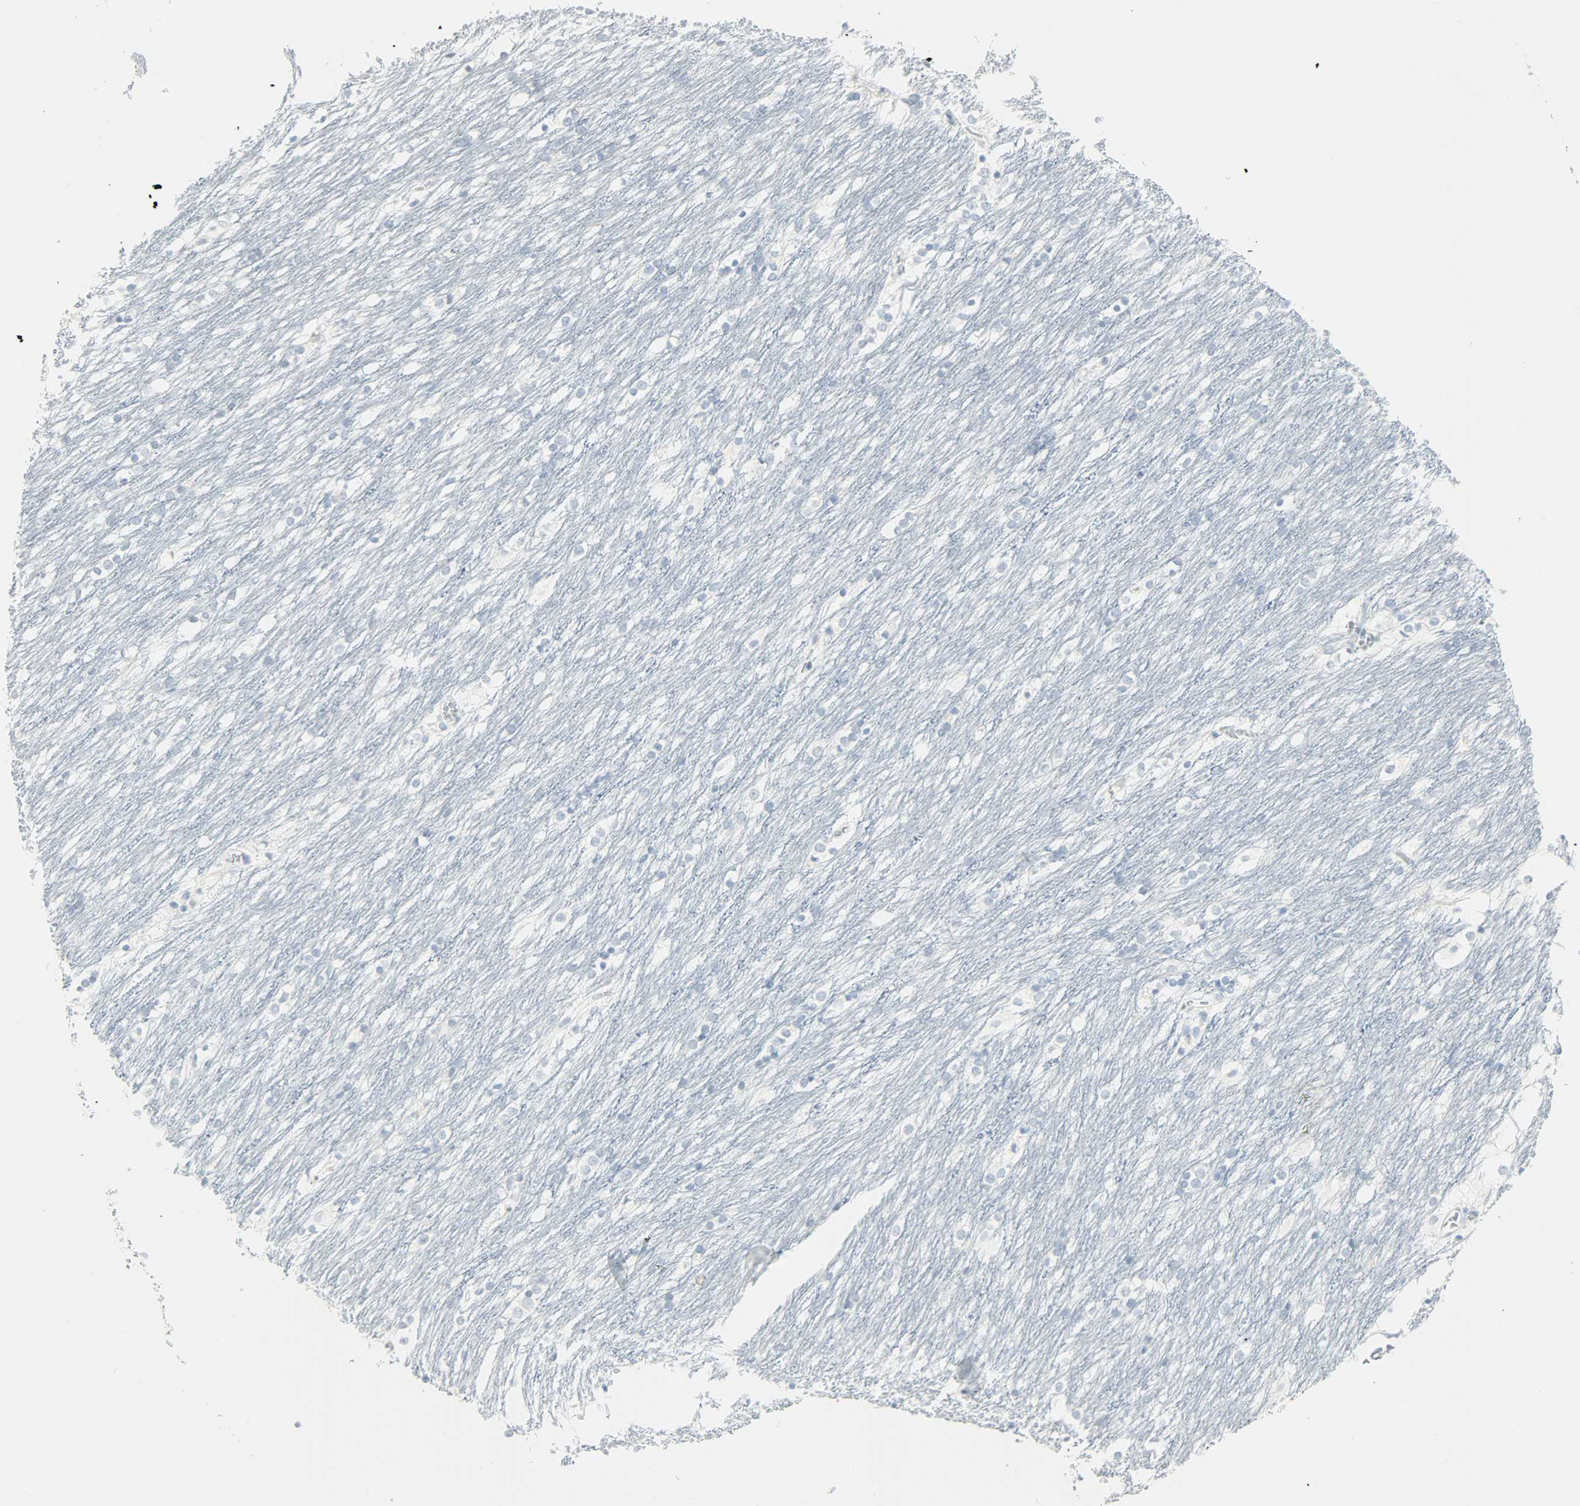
{"staining": {"intensity": "weak", "quantity": "<25%", "location": "cytoplasmic/membranous"}, "tissue": "caudate", "cell_type": "Glial cells", "image_type": "normal", "snomed": [{"axis": "morphology", "description": "Normal tissue, NOS"}, {"axis": "topography", "description": "Lateral ventricle wall"}], "caption": "The immunohistochemistry micrograph has no significant expression in glial cells of caudate.", "gene": "PTPN6", "patient": {"sex": "female", "age": 19}}